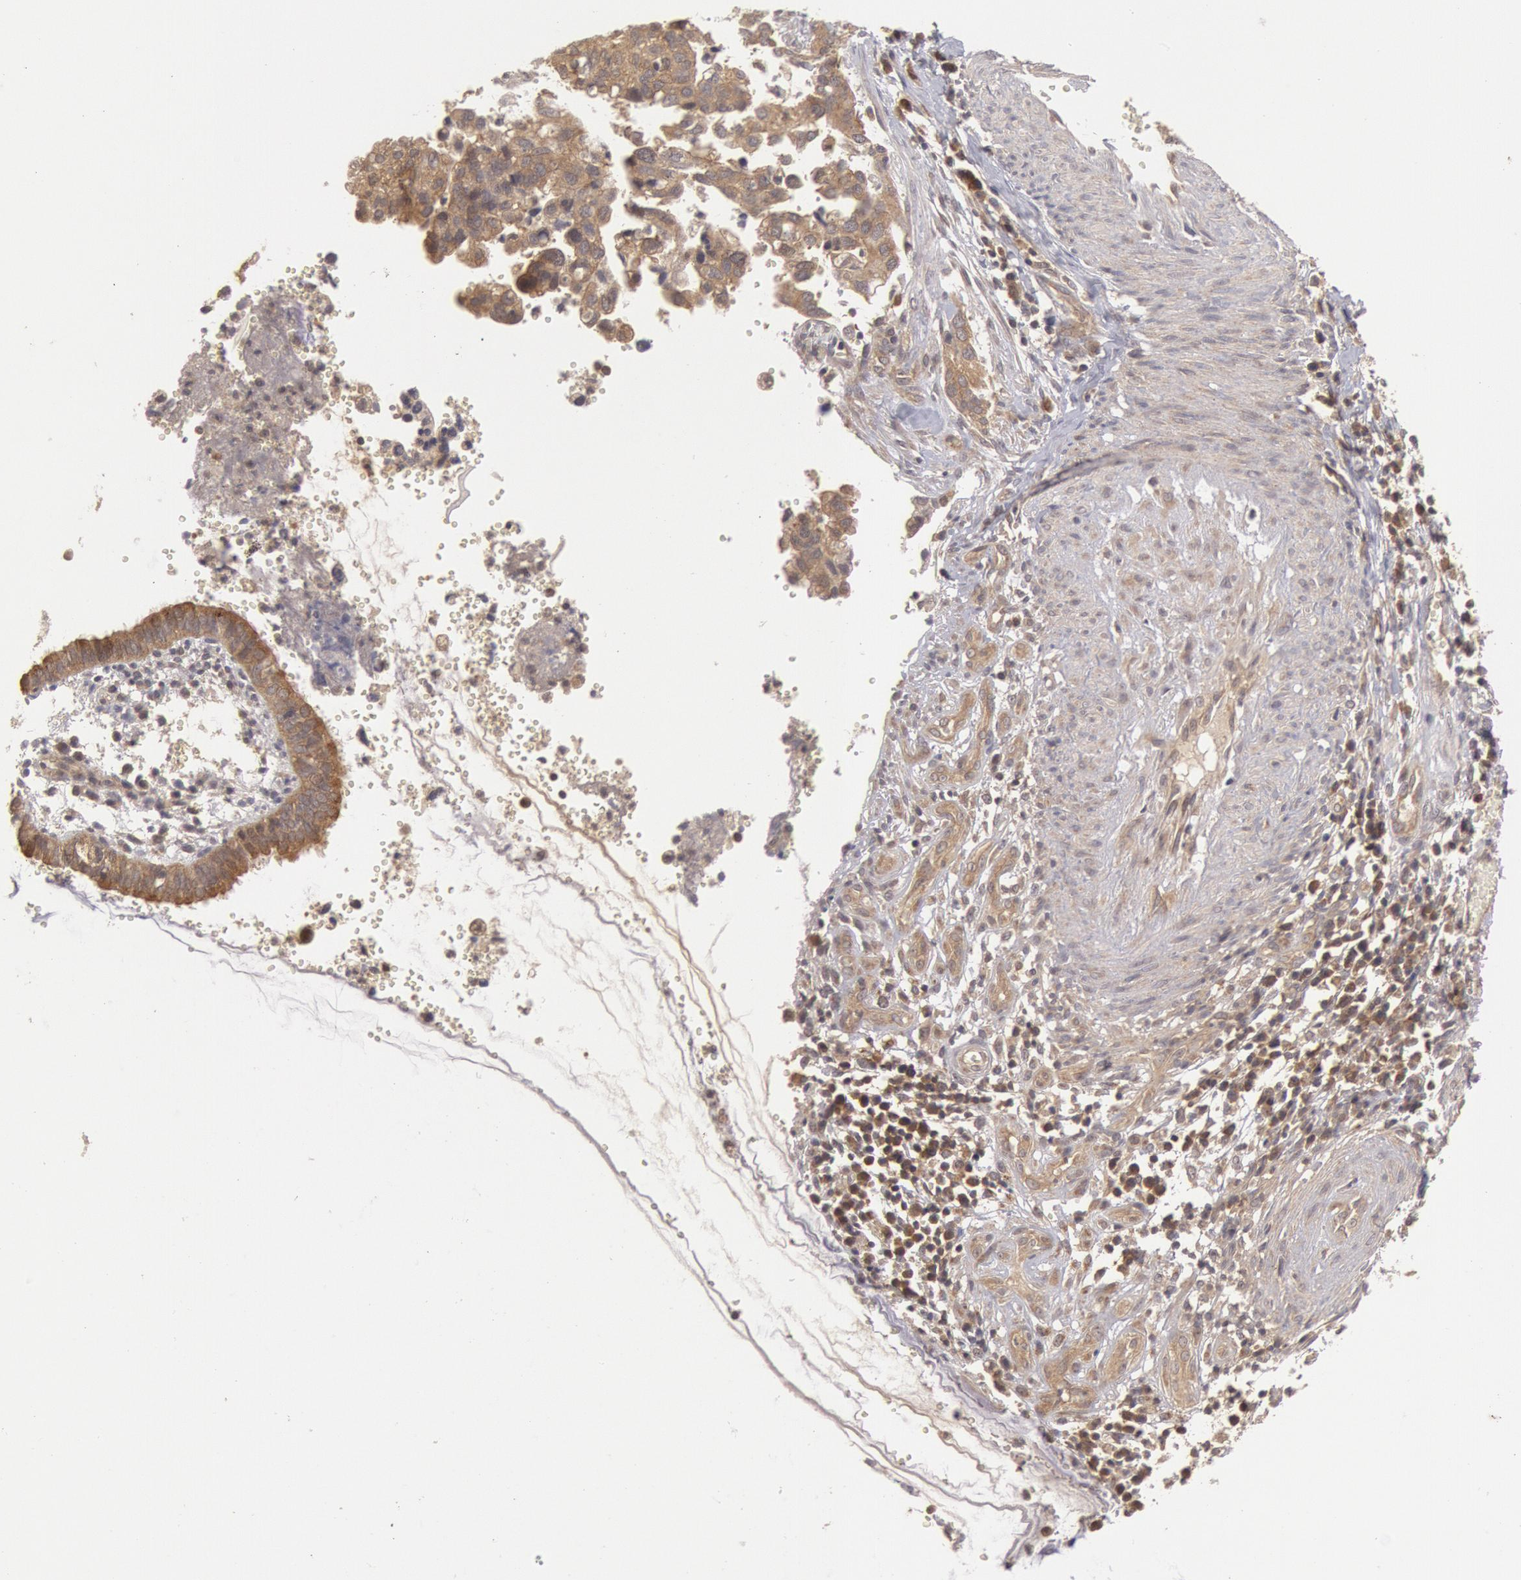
{"staining": {"intensity": "moderate", "quantity": ">75%", "location": "cytoplasmic/membranous"}, "tissue": "cervical cancer", "cell_type": "Tumor cells", "image_type": "cancer", "snomed": [{"axis": "morphology", "description": "Normal tissue, NOS"}, {"axis": "morphology", "description": "Squamous cell carcinoma, NOS"}, {"axis": "topography", "description": "Cervix"}], "caption": "Cervical cancer tissue demonstrates moderate cytoplasmic/membranous staining in approximately >75% of tumor cells Ihc stains the protein of interest in brown and the nuclei are stained blue.", "gene": "BRAF", "patient": {"sex": "female", "age": 45}}